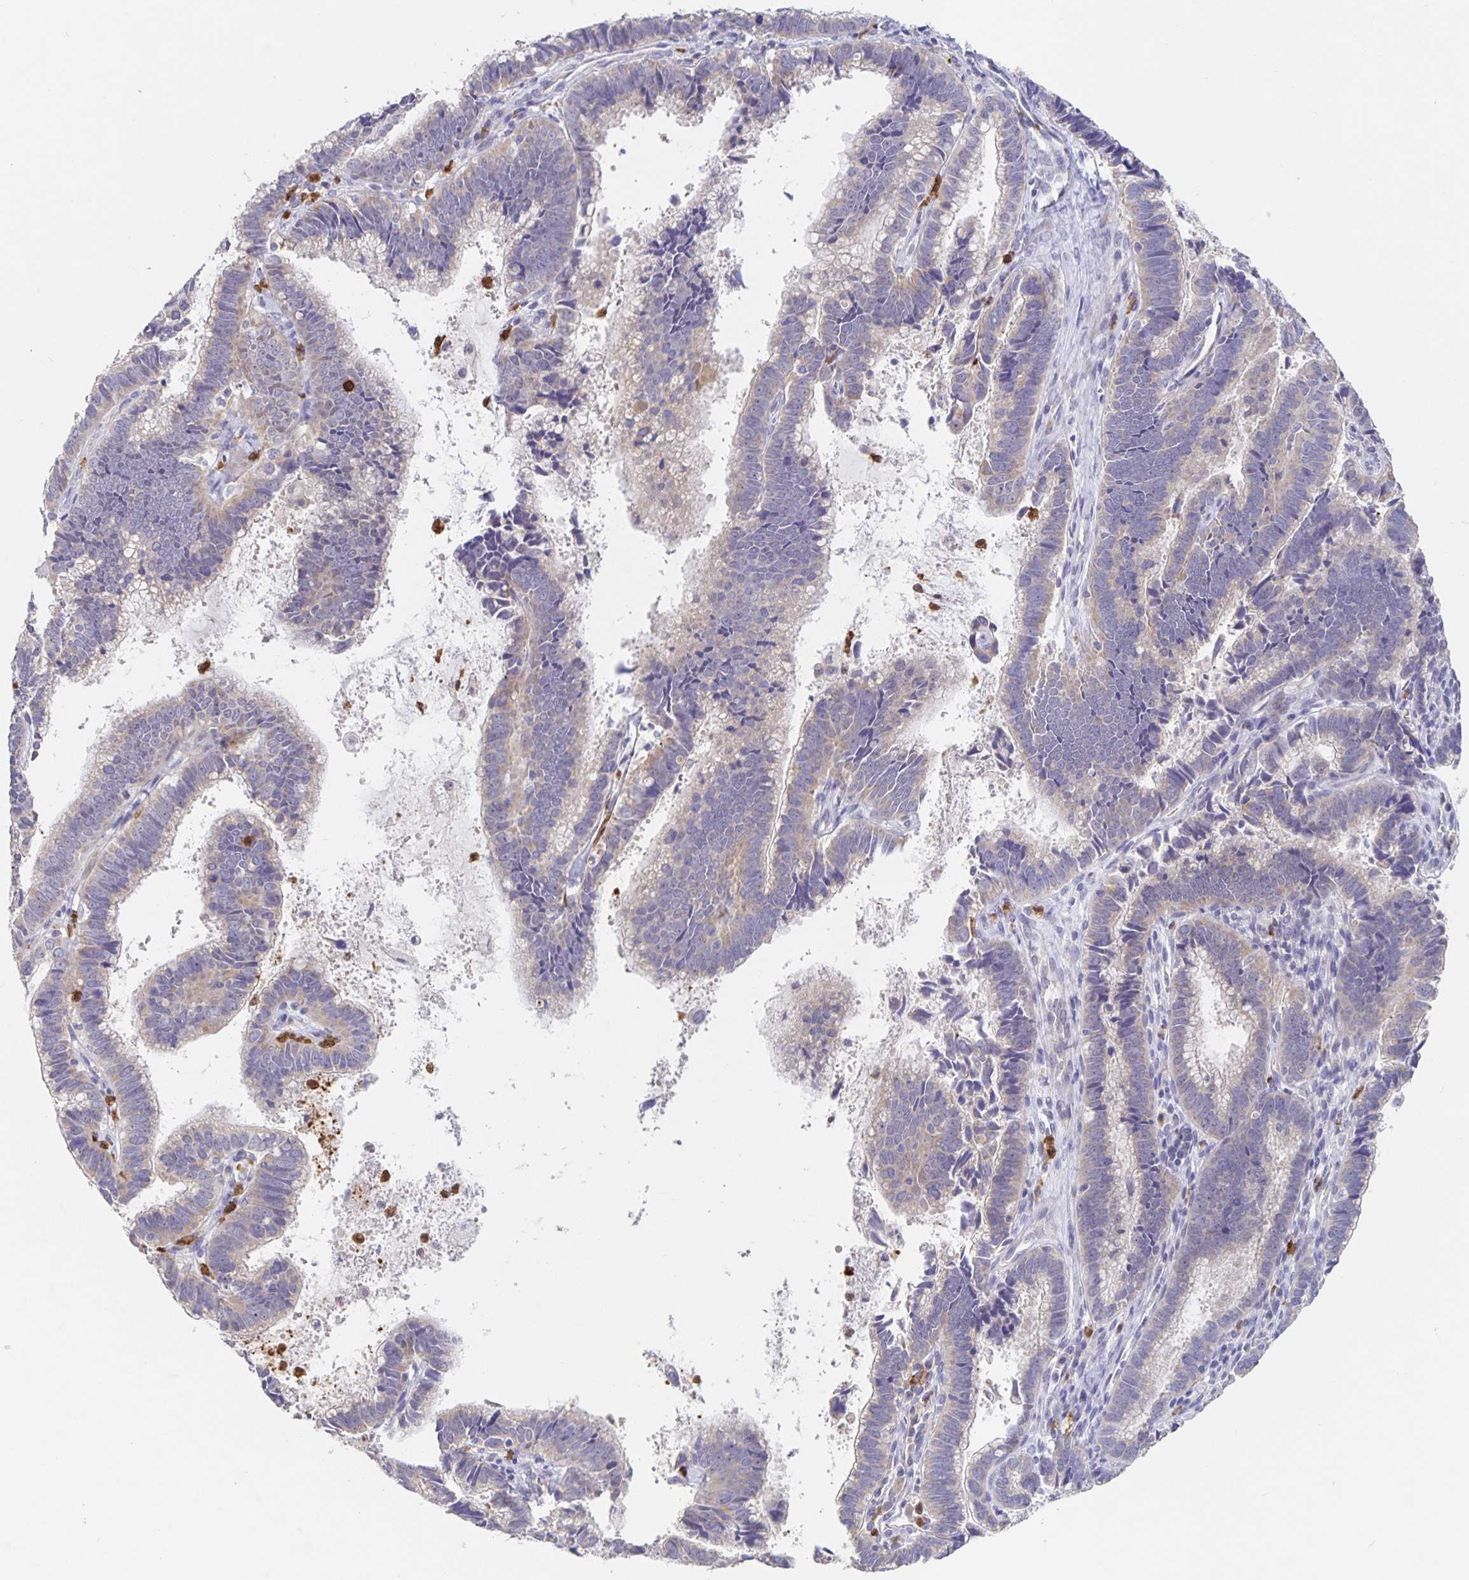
{"staining": {"intensity": "negative", "quantity": "none", "location": "none"}, "tissue": "cervical cancer", "cell_type": "Tumor cells", "image_type": "cancer", "snomed": [{"axis": "morphology", "description": "Adenocarcinoma, NOS"}, {"axis": "topography", "description": "Cervix"}], "caption": "High magnification brightfield microscopy of cervical cancer stained with DAB (3,3'-diaminobenzidine) (brown) and counterstained with hematoxylin (blue): tumor cells show no significant expression. The staining is performed using DAB (3,3'-diaminobenzidine) brown chromogen with nuclei counter-stained in using hematoxylin.", "gene": "CDC42BPG", "patient": {"sex": "female", "age": 61}}